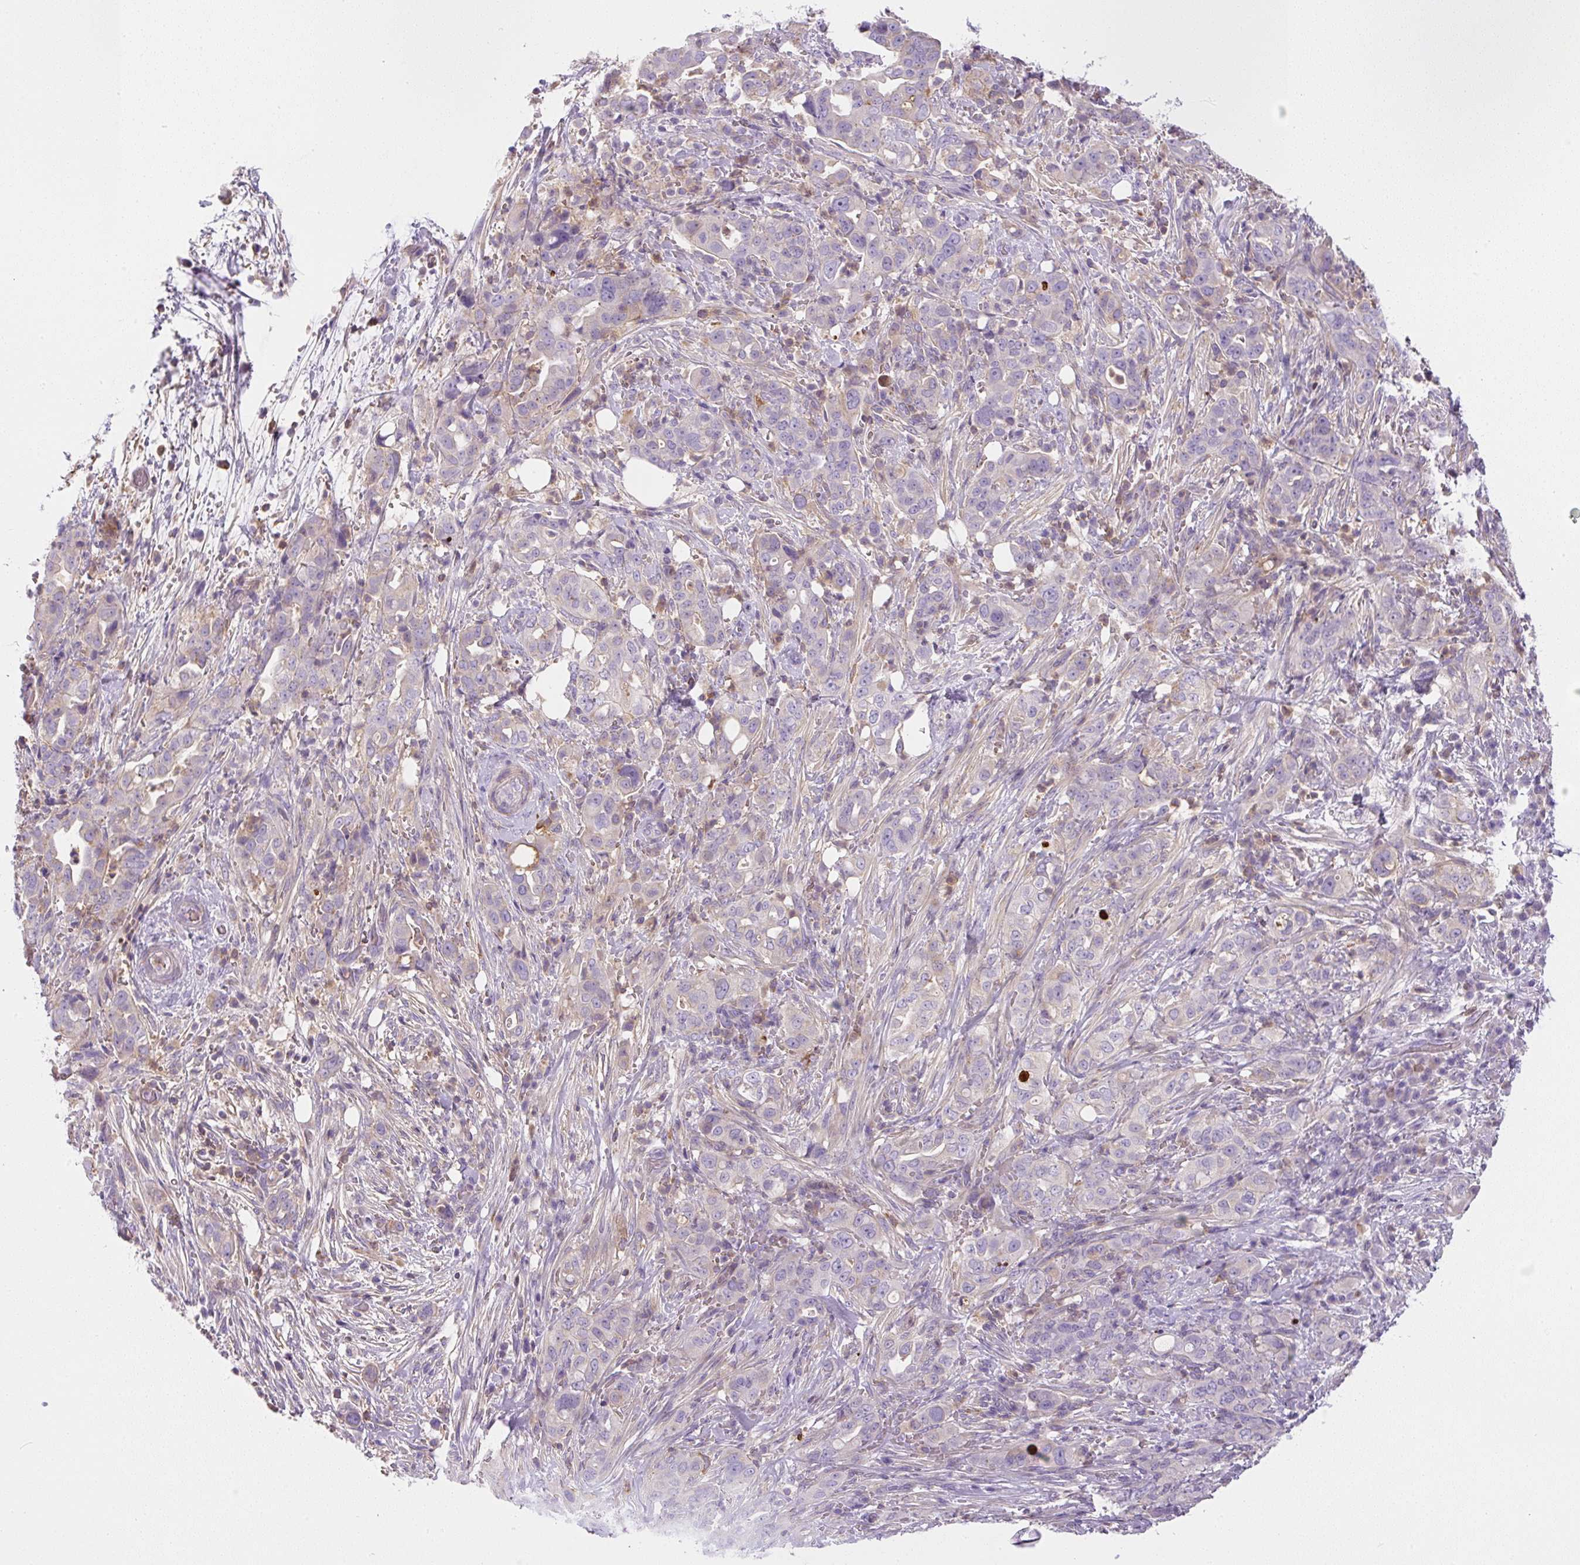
{"staining": {"intensity": "weak", "quantity": "<25%", "location": "cytoplasmic/membranous"}, "tissue": "pancreatic cancer", "cell_type": "Tumor cells", "image_type": "cancer", "snomed": [{"axis": "morphology", "description": "Normal tissue, NOS"}, {"axis": "morphology", "description": "Adenocarcinoma, NOS"}, {"axis": "topography", "description": "Lymph node"}, {"axis": "topography", "description": "Pancreas"}], "caption": "This photomicrograph is of pancreatic cancer (adenocarcinoma) stained with immunohistochemistry to label a protein in brown with the nuclei are counter-stained blue. There is no positivity in tumor cells. The staining was performed using DAB to visualize the protein expression in brown, while the nuclei were stained in blue with hematoxylin (Magnification: 20x).", "gene": "PIP5KL1", "patient": {"sex": "female", "age": 67}}